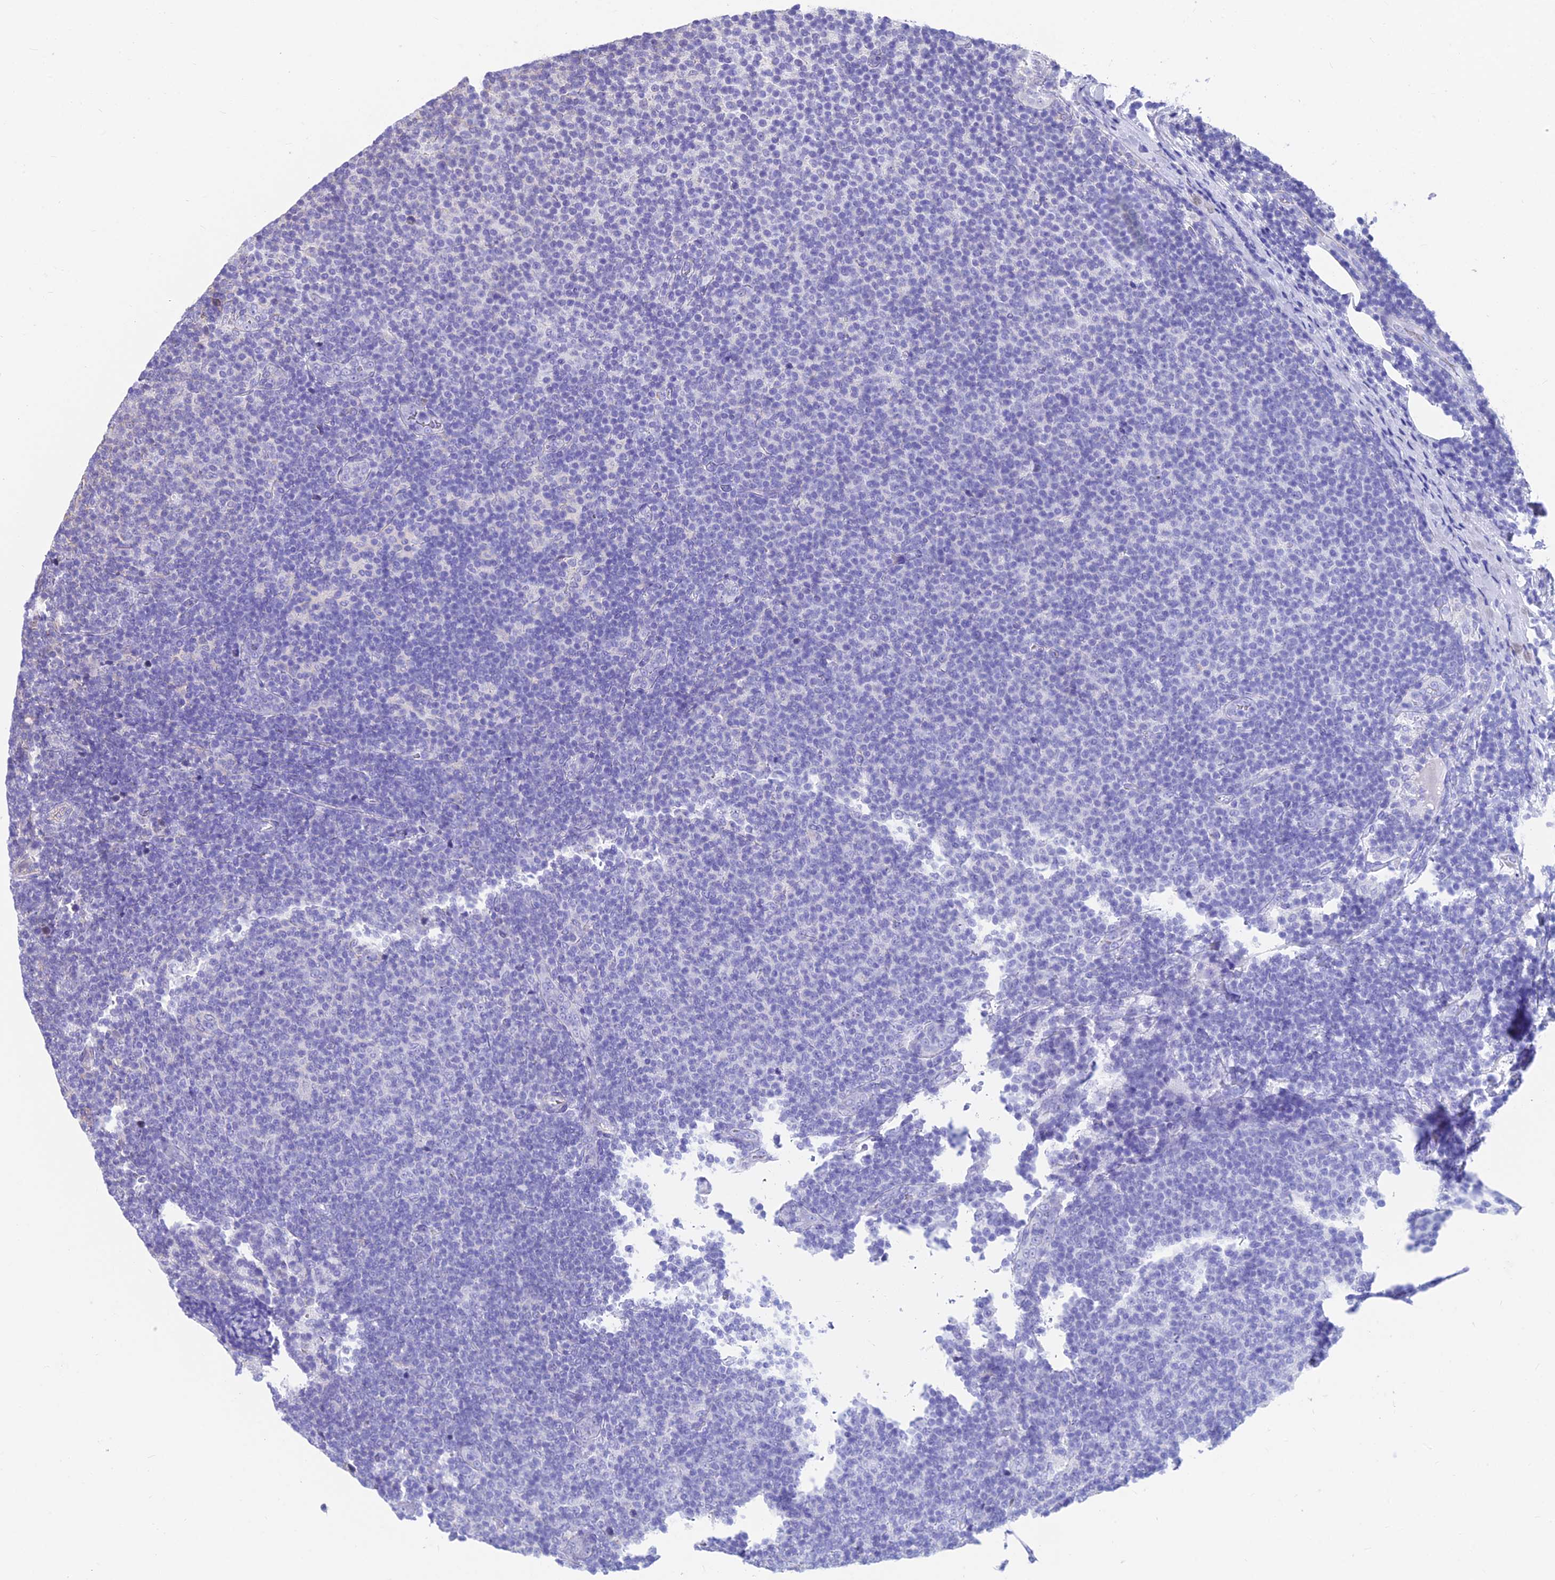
{"staining": {"intensity": "negative", "quantity": "none", "location": "none"}, "tissue": "lymphoma", "cell_type": "Tumor cells", "image_type": "cancer", "snomed": [{"axis": "morphology", "description": "Malignant lymphoma, non-Hodgkin's type, Low grade"}, {"axis": "topography", "description": "Lymph node"}], "caption": "Tumor cells show no significant protein expression in low-grade malignant lymphoma, non-Hodgkin's type.", "gene": "RTN4RL1", "patient": {"sex": "male", "age": 66}}